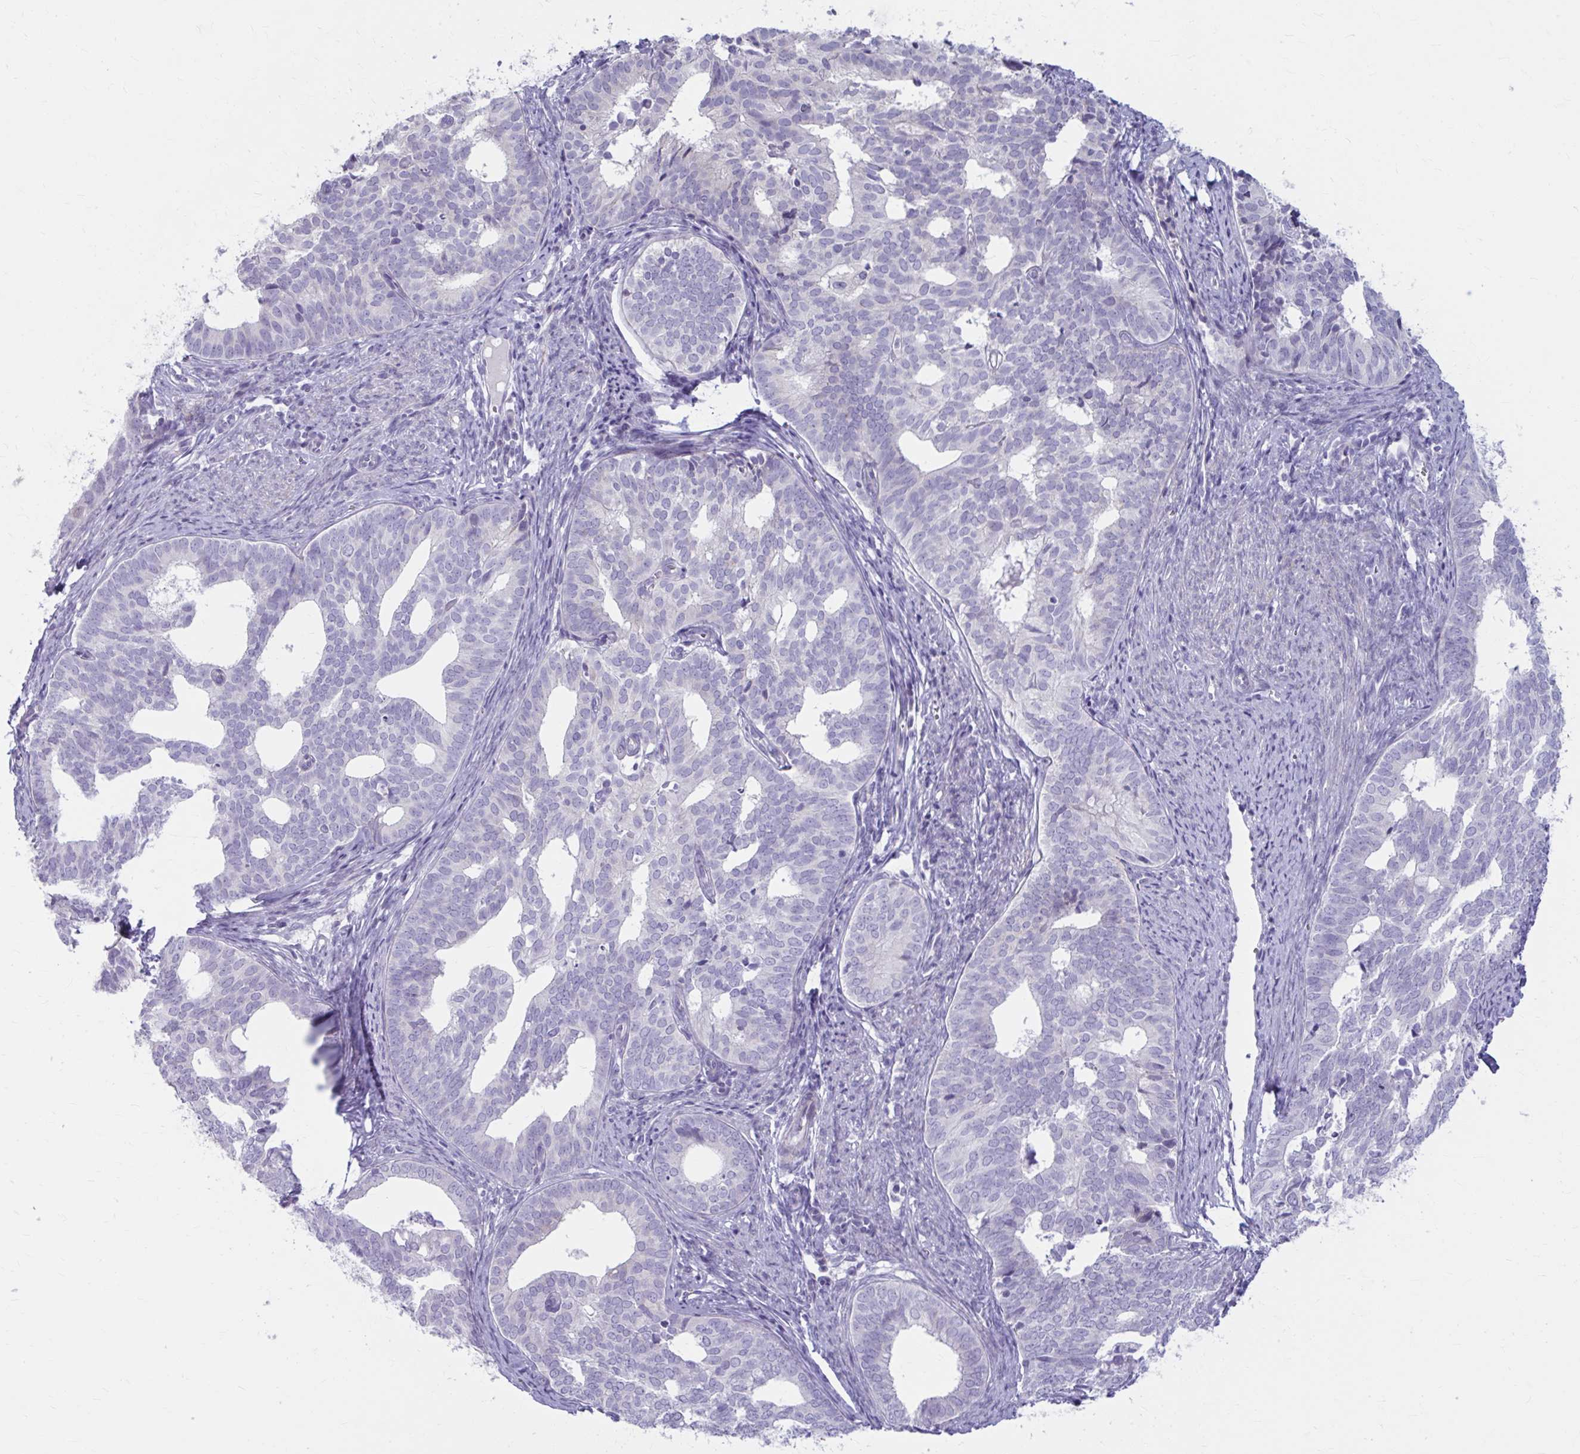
{"staining": {"intensity": "negative", "quantity": "none", "location": "none"}, "tissue": "endometrial cancer", "cell_type": "Tumor cells", "image_type": "cancer", "snomed": [{"axis": "morphology", "description": "Adenocarcinoma, NOS"}, {"axis": "topography", "description": "Endometrium"}], "caption": "An IHC histopathology image of endometrial cancer is shown. There is no staining in tumor cells of endometrial cancer. The staining is performed using DAB (3,3'-diaminobenzidine) brown chromogen with nuclei counter-stained in using hematoxylin.", "gene": "MSMO1", "patient": {"sex": "female", "age": 75}}